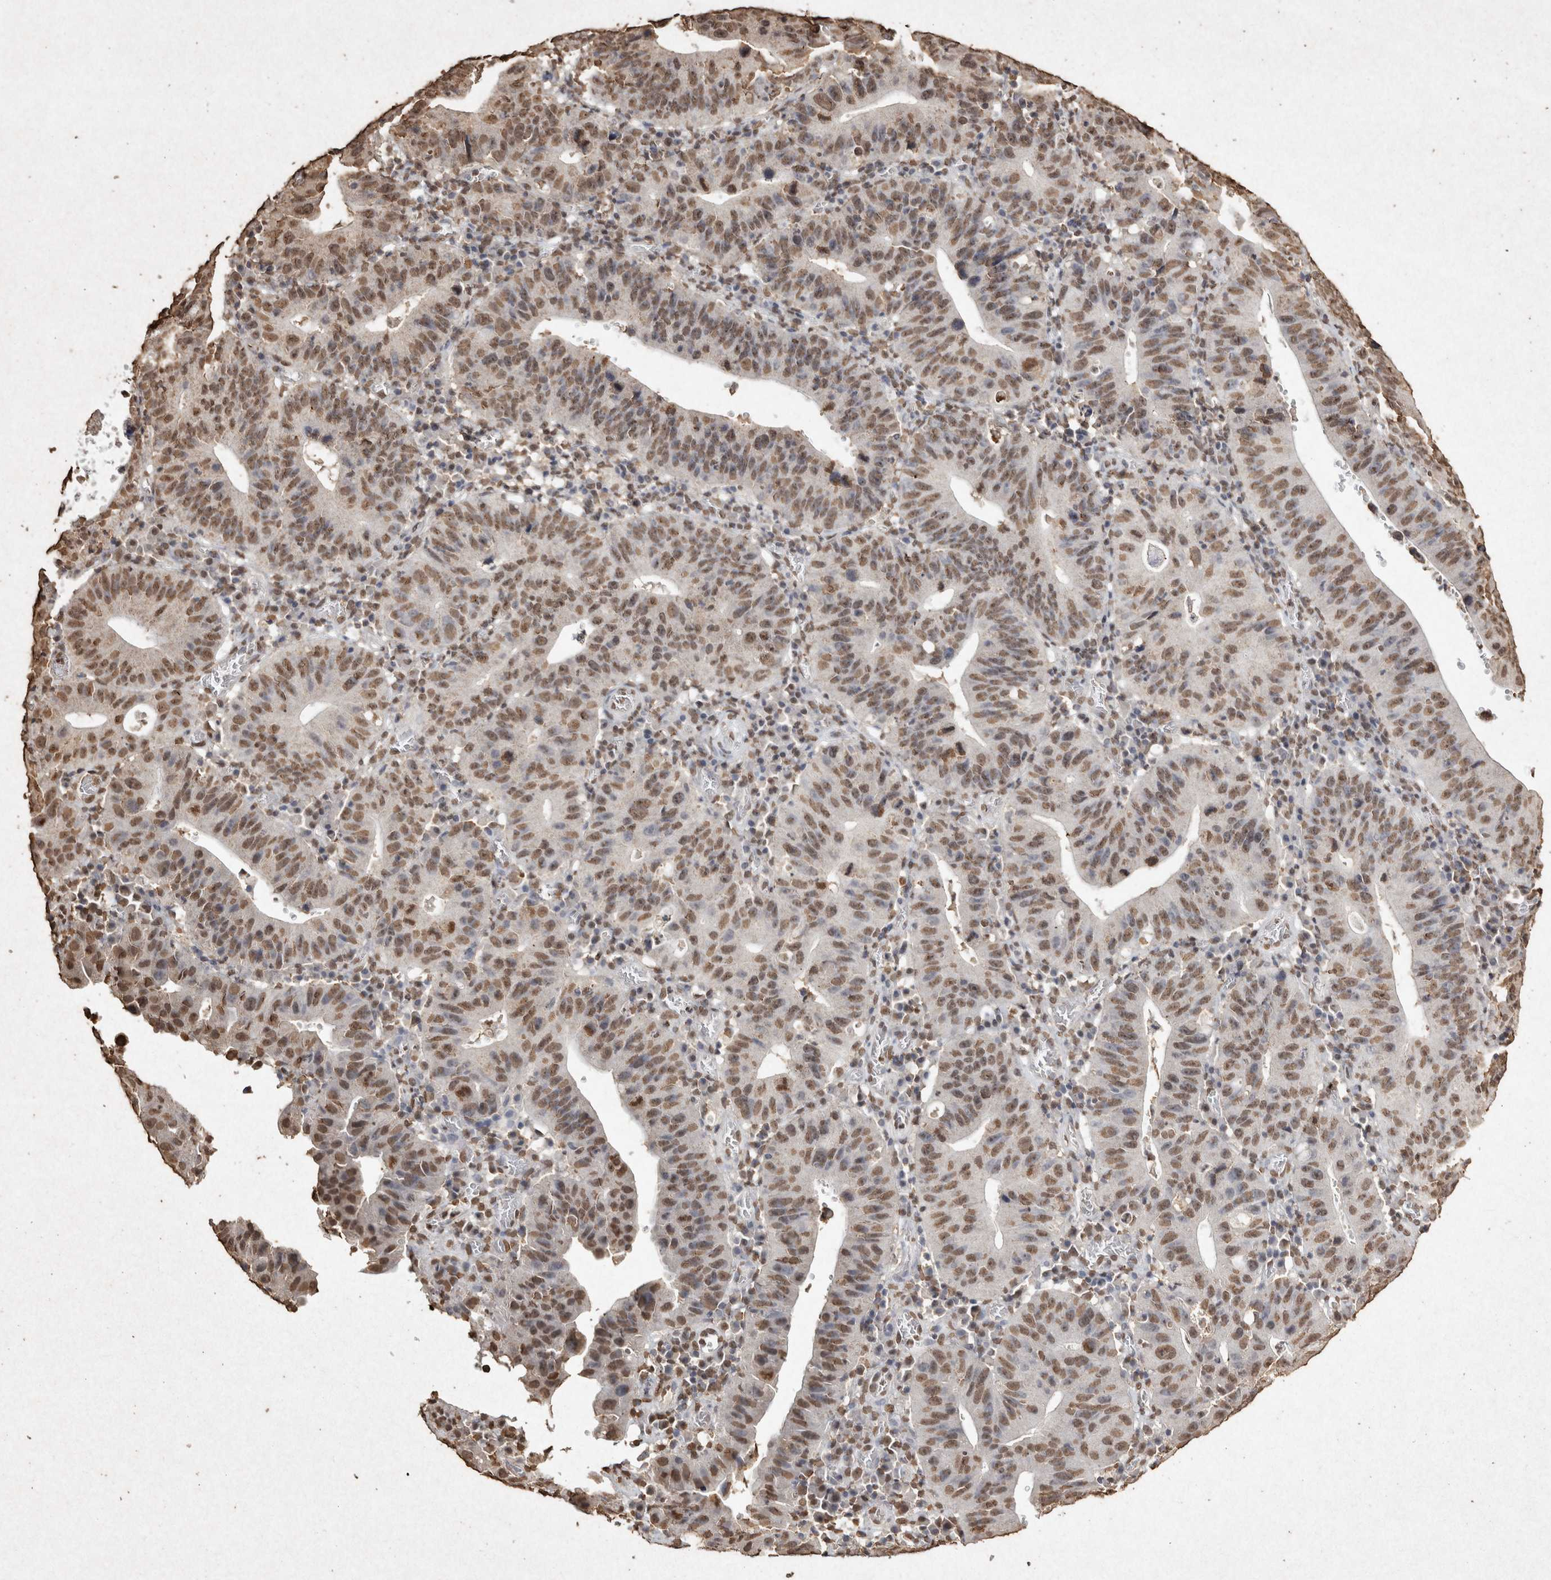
{"staining": {"intensity": "moderate", "quantity": ">75%", "location": "nuclear"}, "tissue": "stomach cancer", "cell_type": "Tumor cells", "image_type": "cancer", "snomed": [{"axis": "morphology", "description": "Adenocarcinoma, NOS"}, {"axis": "topography", "description": "Stomach"}], "caption": "Stomach cancer (adenocarcinoma) stained for a protein reveals moderate nuclear positivity in tumor cells. The staining is performed using DAB brown chromogen to label protein expression. The nuclei are counter-stained blue using hematoxylin.", "gene": "FSTL3", "patient": {"sex": "male", "age": 59}}